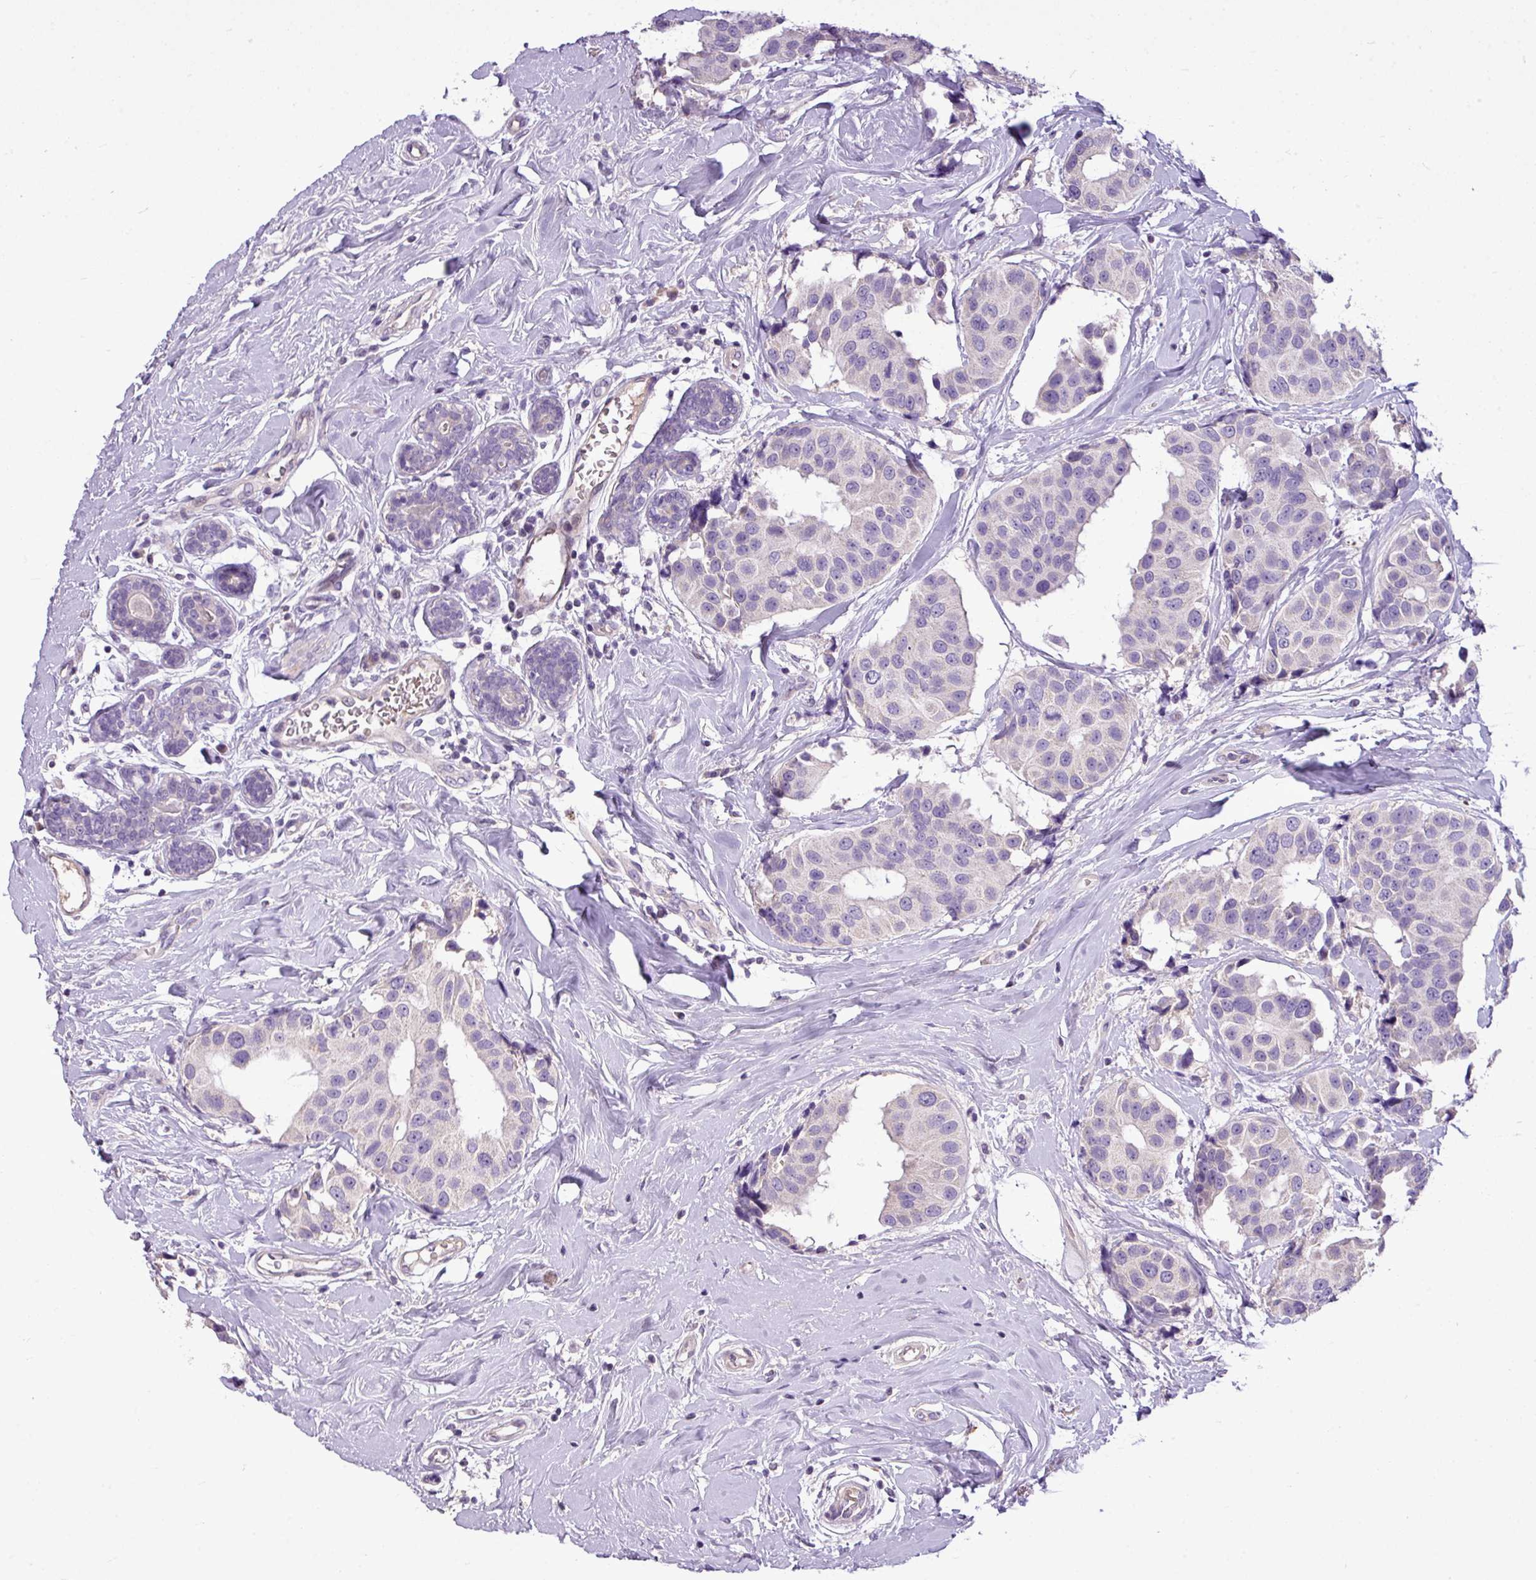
{"staining": {"intensity": "negative", "quantity": "none", "location": "none"}, "tissue": "breast cancer", "cell_type": "Tumor cells", "image_type": "cancer", "snomed": [{"axis": "morphology", "description": "Normal tissue, NOS"}, {"axis": "morphology", "description": "Duct carcinoma"}, {"axis": "topography", "description": "Breast"}], "caption": "This is an immunohistochemistry (IHC) image of invasive ductal carcinoma (breast). There is no positivity in tumor cells.", "gene": "IL17A", "patient": {"sex": "female", "age": 39}}